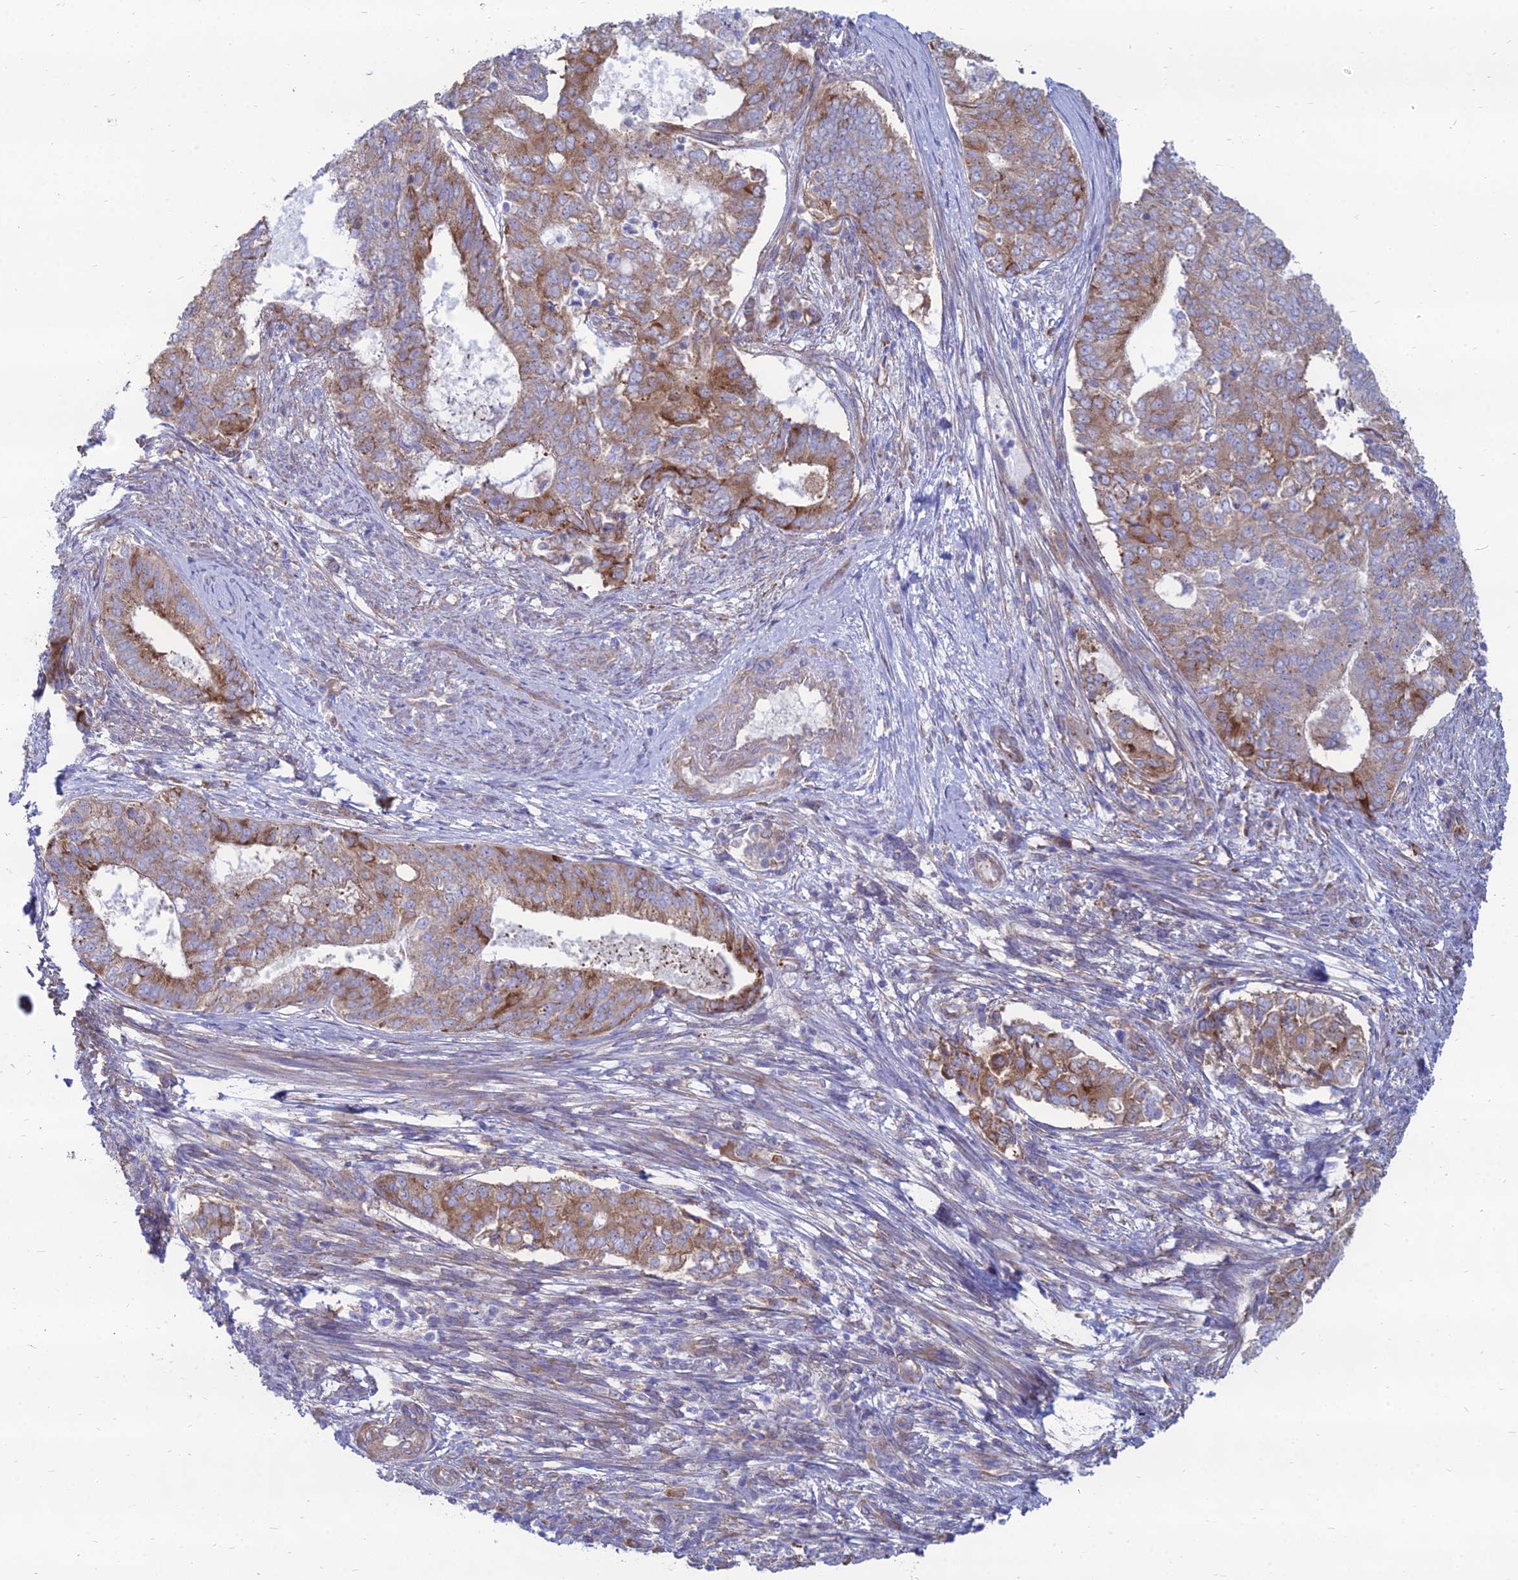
{"staining": {"intensity": "strong", "quantity": "25%-75%", "location": "cytoplasmic/membranous"}, "tissue": "endometrial cancer", "cell_type": "Tumor cells", "image_type": "cancer", "snomed": [{"axis": "morphology", "description": "Adenocarcinoma, NOS"}, {"axis": "topography", "description": "Endometrium"}], "caption": "Immunohistochemistry image of neoplastic tissue: adenocarcinoma (endometrial) stained using immunohistochemistry (IHC) demonstrates high levels of strong protein expression localized specifically in the cytoplasmic/membranous of tumor cells, appearing as a cytoplasmic/membranous brown color.", "gene": "TXLNA", "patient": {"sex": "female", "age": 62}}